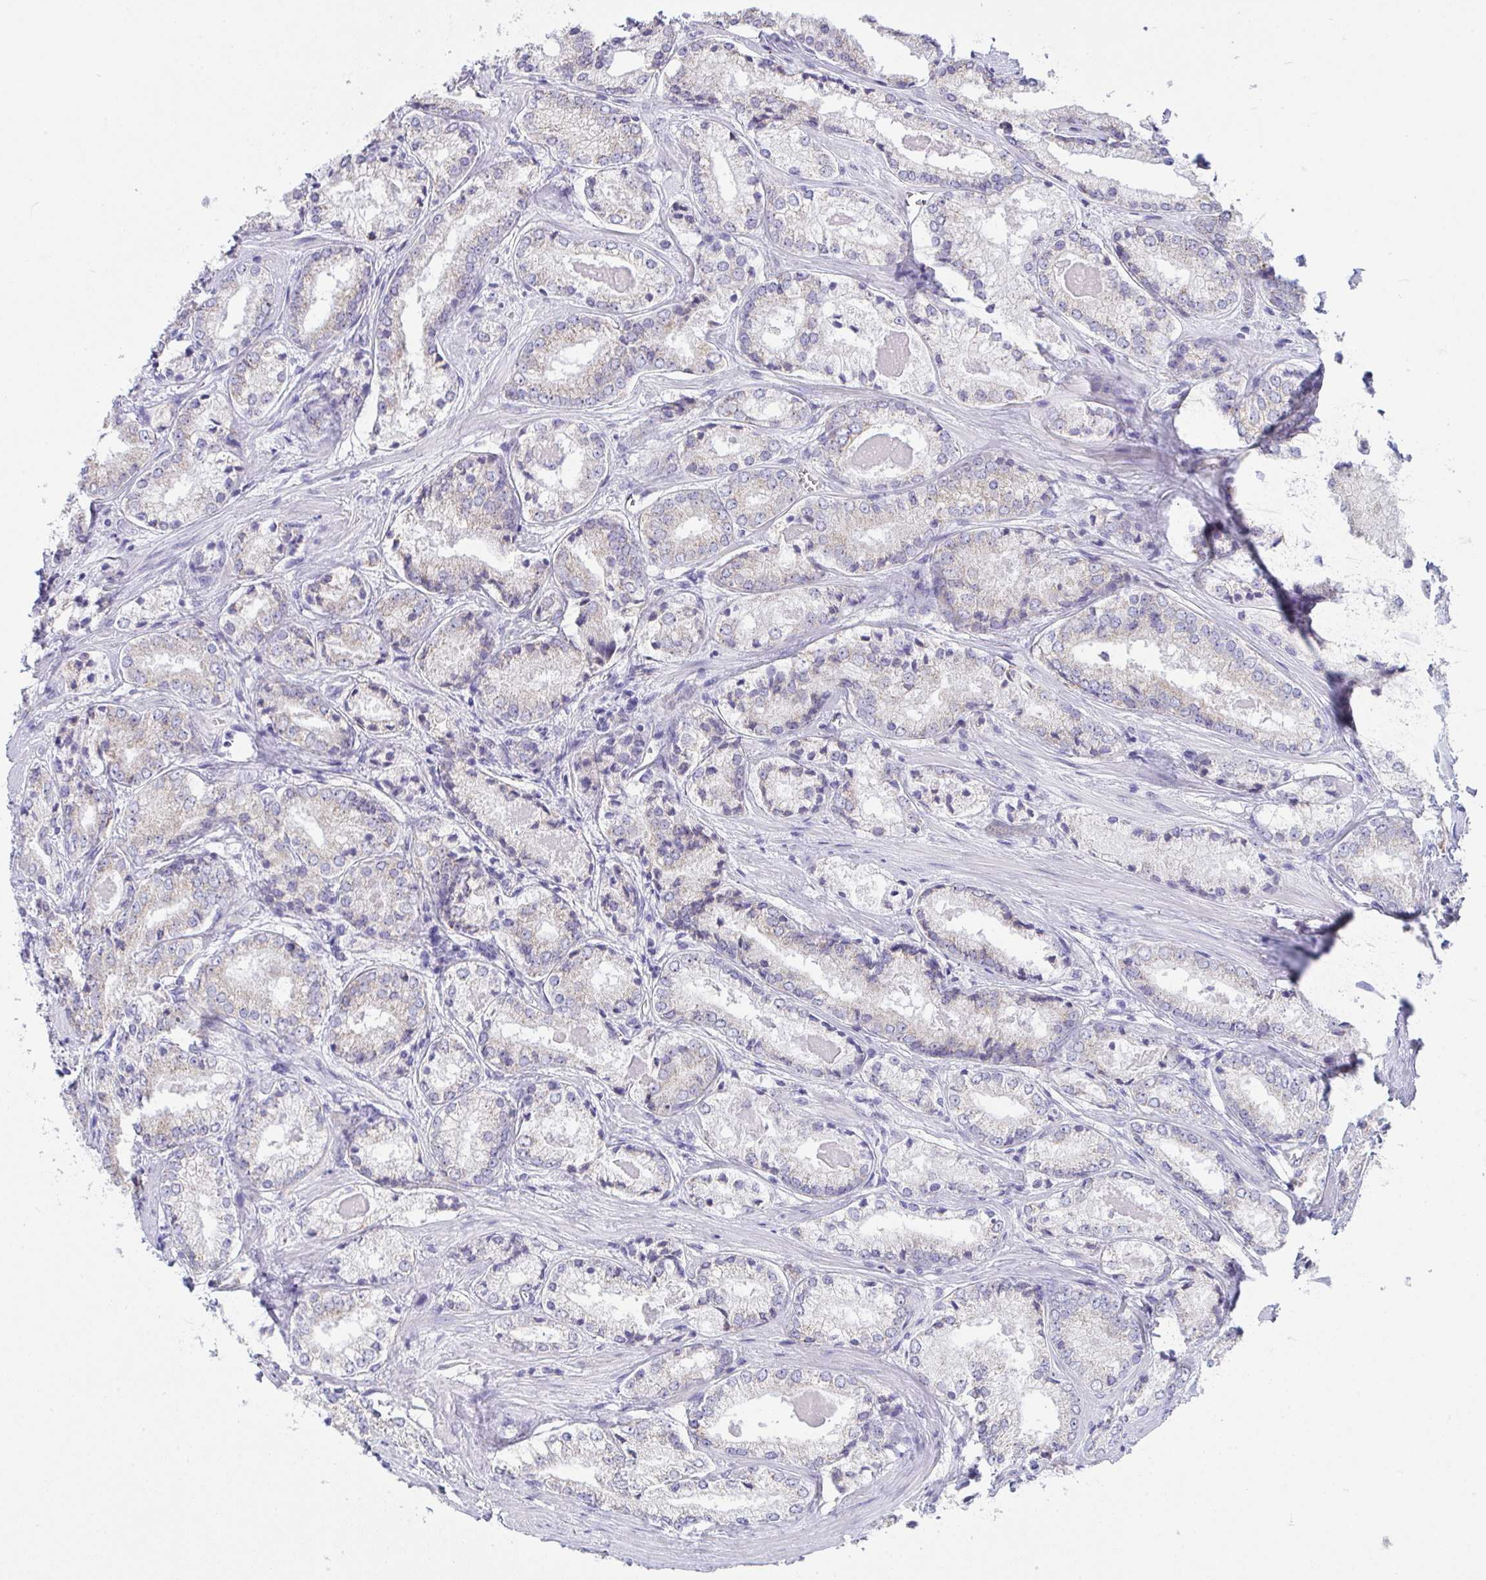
{"staining": {"intensity": "weak", "quantity": "25%-75%", "location": "cytoplasmic/membranous"}, "tissue": "prostate cancer", "cell_type": "Tumor cells", "image_type": "cancer", "snomed": [{"axis": "morphology", "description": "Adenocarcinoma, NOS"}, {"axis": "morphology", "description": "Adenocarcinoma, Low grade"}, {"axis": "topography", "description": "Prostate"}], "caption": "Brown immunohistochemical staining in low-grade adenocarcinoma (prostate) shows weak cytoplasmic/membranous staining in about 25%-75% of tumor cells.", "gene": "PLA2G12B", "patient": {"sex": "male", "age": 68}}